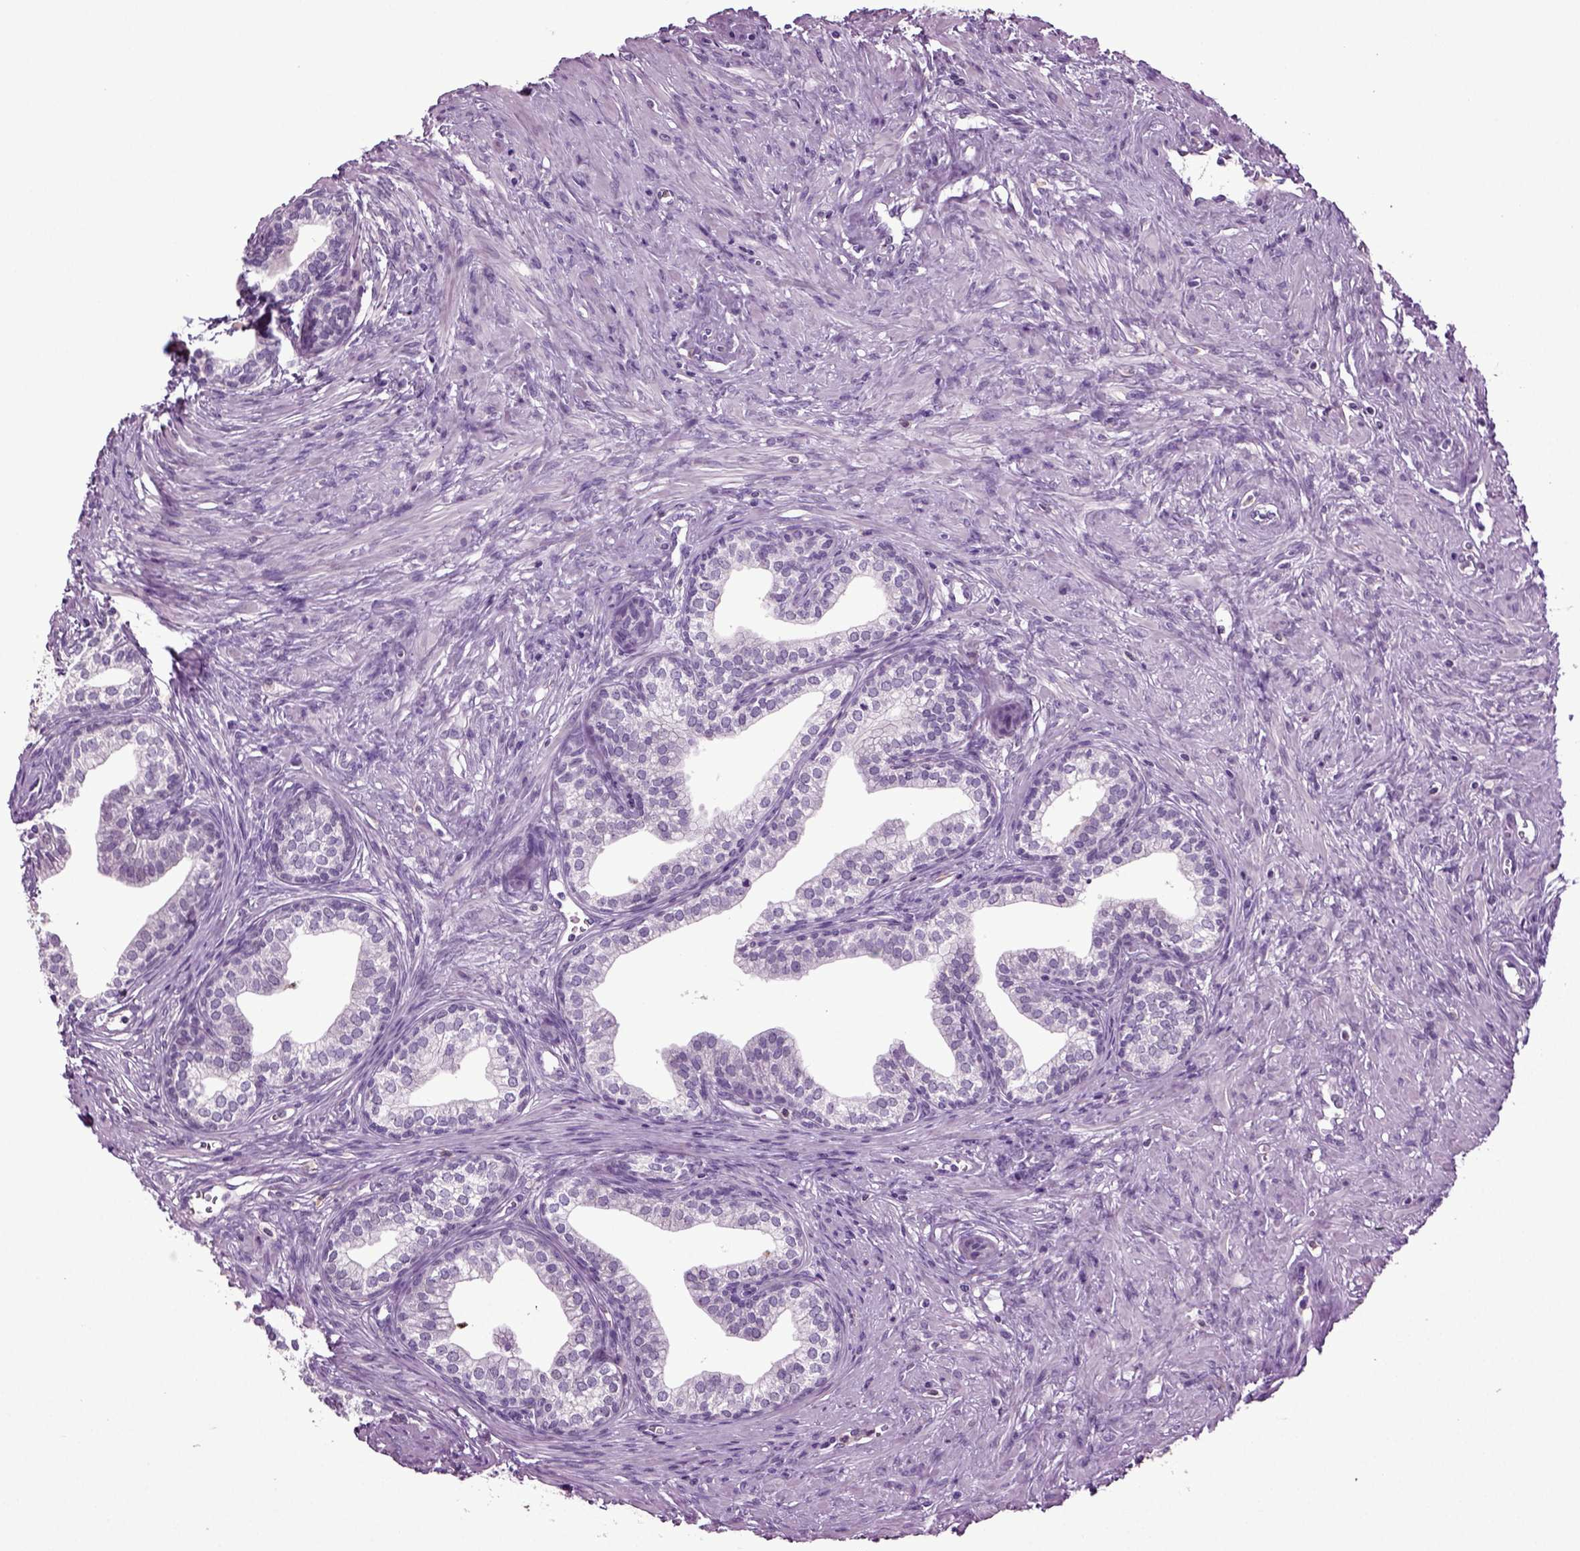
{"staining": {"intensity": "negative", "quantity": "none", "location": "none"}, "tissue": "prostate", "cell_type": "Glandular cells", "image_type": "normal", "snomed": [{"axis": "morphology", "description": "Normal tissue, NOS"}, {"axis": "topography", "description": "Prostate"}], "caption": "DAB (3,3'-diaminobenzidine) immunohistochemical staining of benign prostate shows no significant staining in glandular cells. The staining is performed using DAB (3,3'-diaminobenzidine) brown chromogen with nuclei counter-stained in using hematoxylin.", "gene": "FGF11", "patient": {"sex": "male", "age": 65}}